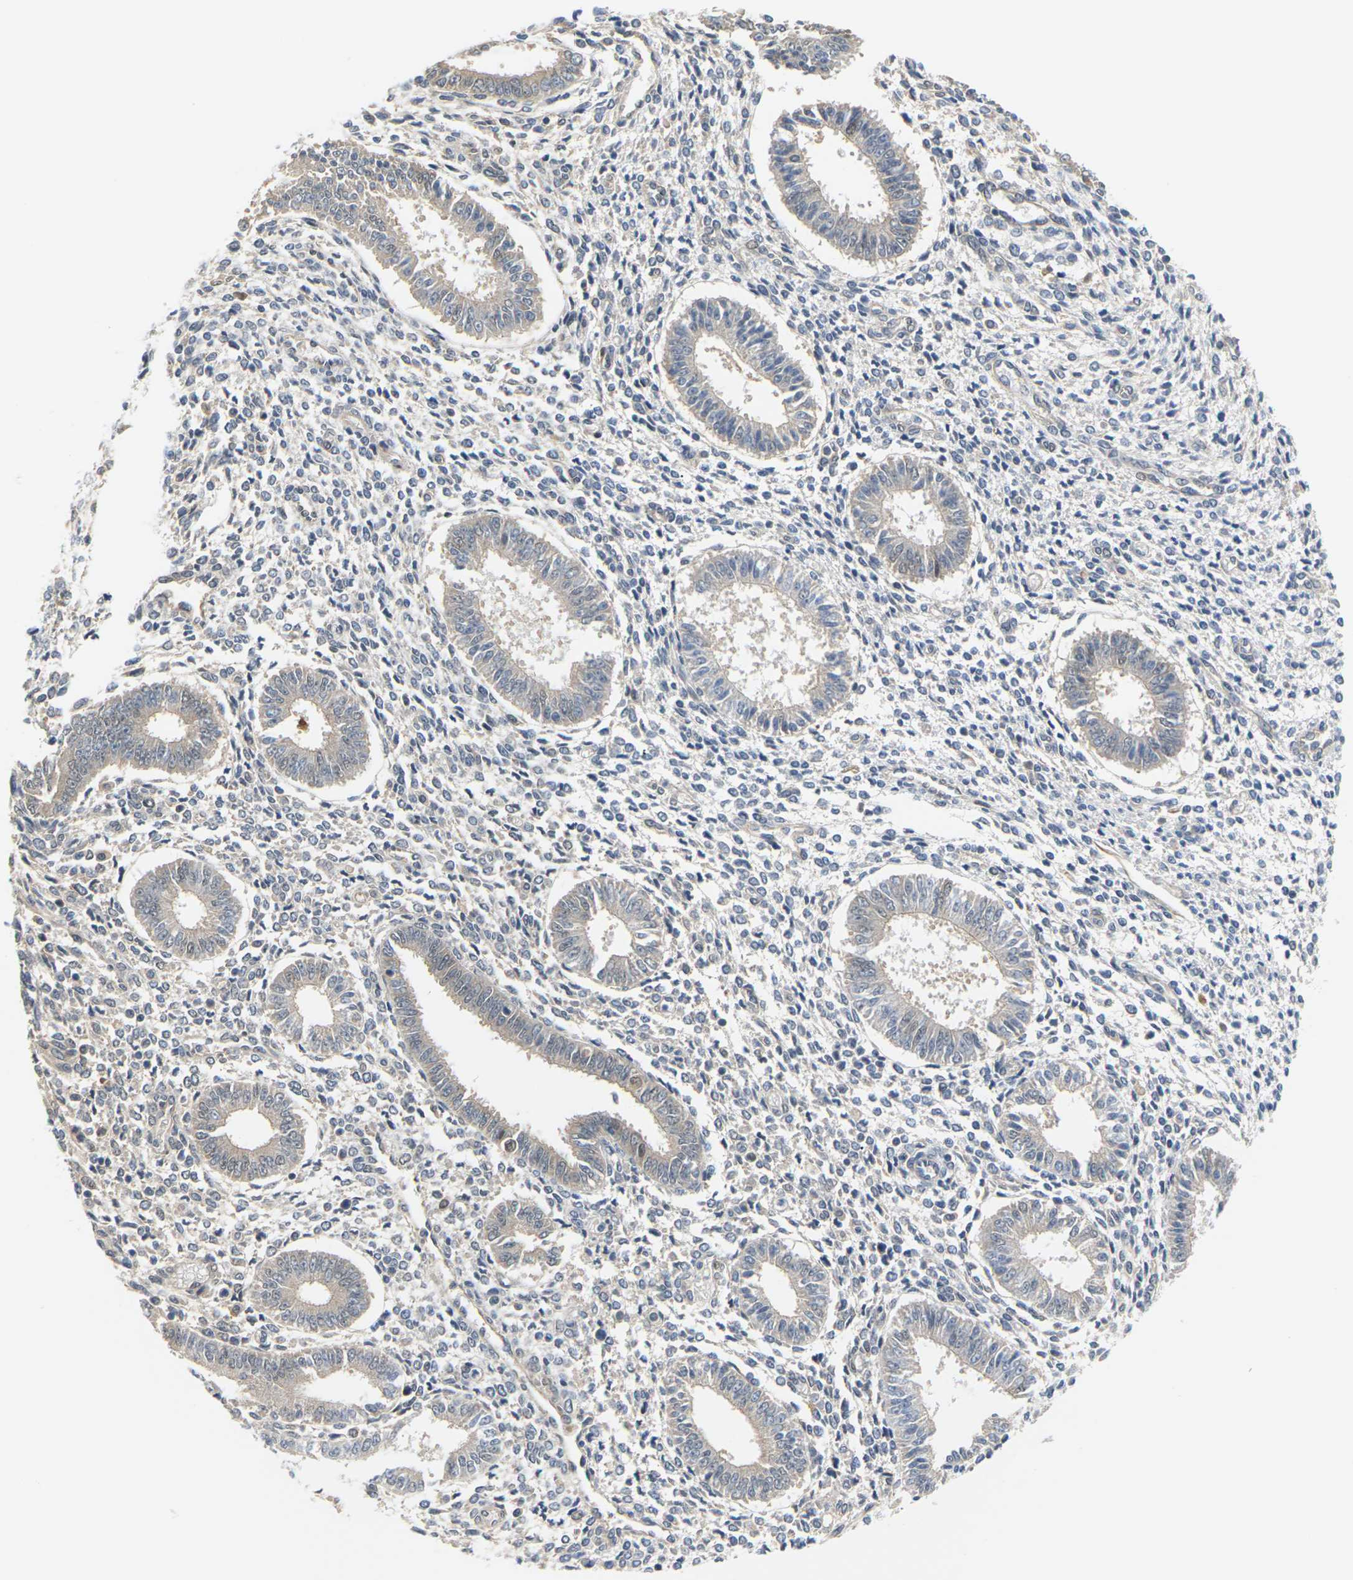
{"staining": {"intensity": "weak", "quantity": "<25%", "location": "cytoplasmic/membranous"}, "tissue": "endometrium", "cell_type": "Cells in endometrial stroma", "image_type": "normal", "snomed": [{"axis": "morphology", "description": "Normal tissue, NOS"}, {"axis": "topography", "description": "Endometrium"}], "caption": "An image of endometrium stained for a protein demonstrates no brown staining in cells in endometrial stroma.", "gene": "PKP2", "patient": {"sex": "female", "age": 35}}